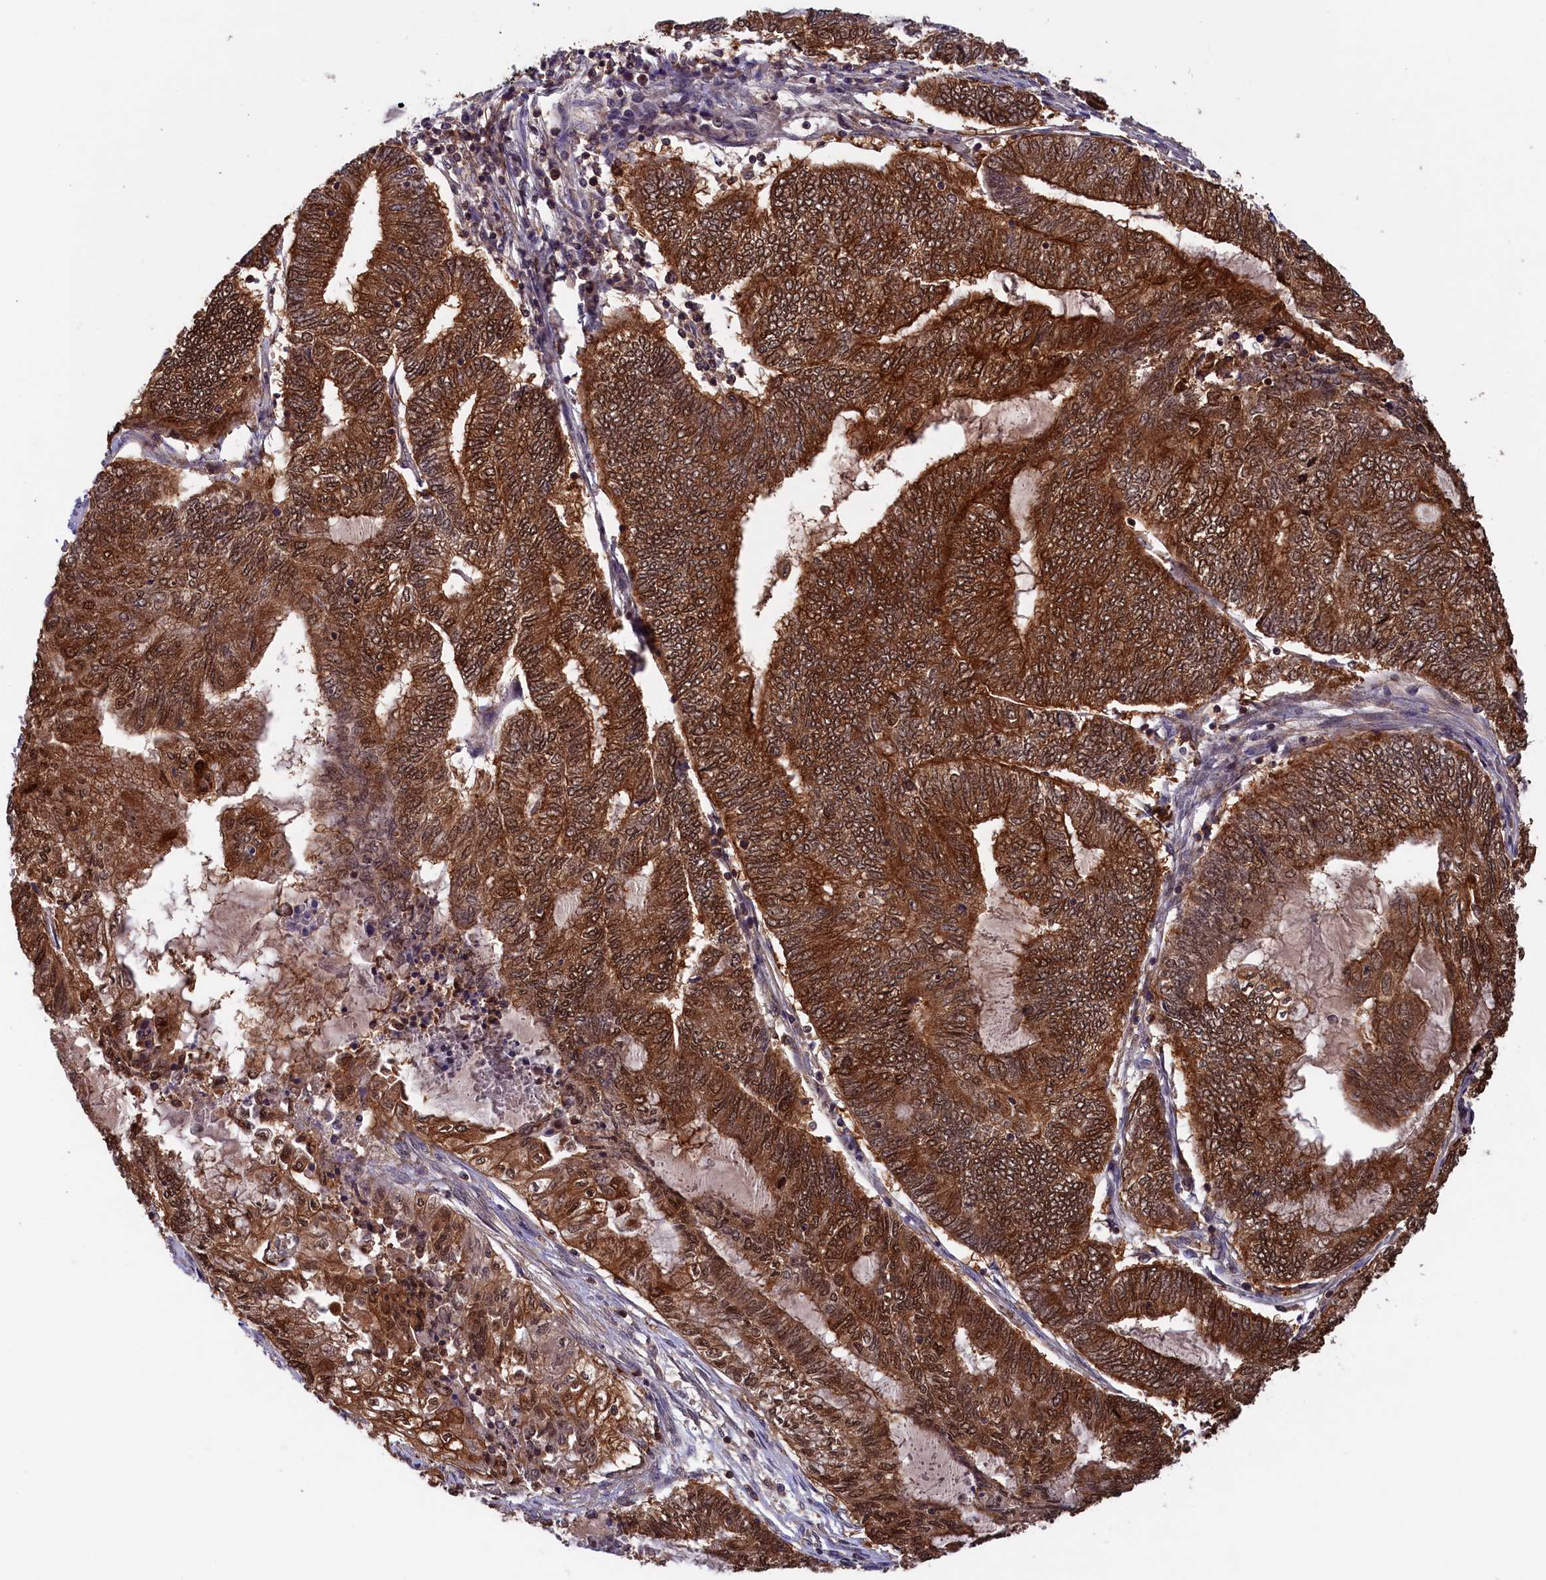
{"staining": {"intensity": "strong", "quantity": ">75%", "location": "cytoplasmic/membranous,nuclear"}, "tissue": "endometrial cancer", "cell_type": "Tumor cells", "image_type": "cancer", "snomed": [{"axis": "morphology", "description": "Adenocarcinoma, NOS"}, {"axis": "topography", "description": "Uterus"}, {"axis": "topography", "description": "Endometrium"}], "caption": "Immunohistochemistry (IHC) (DAB (3,3'-diaminobenzidine)) staining of human adenocarcinoma (endometrial) exhibits strong cytoplasmic/membranous and nuclear protein positivity in approximately >75% of tumor cells.", "gene": "JPT2", "patient": {"sex": "female", "age": 70}}